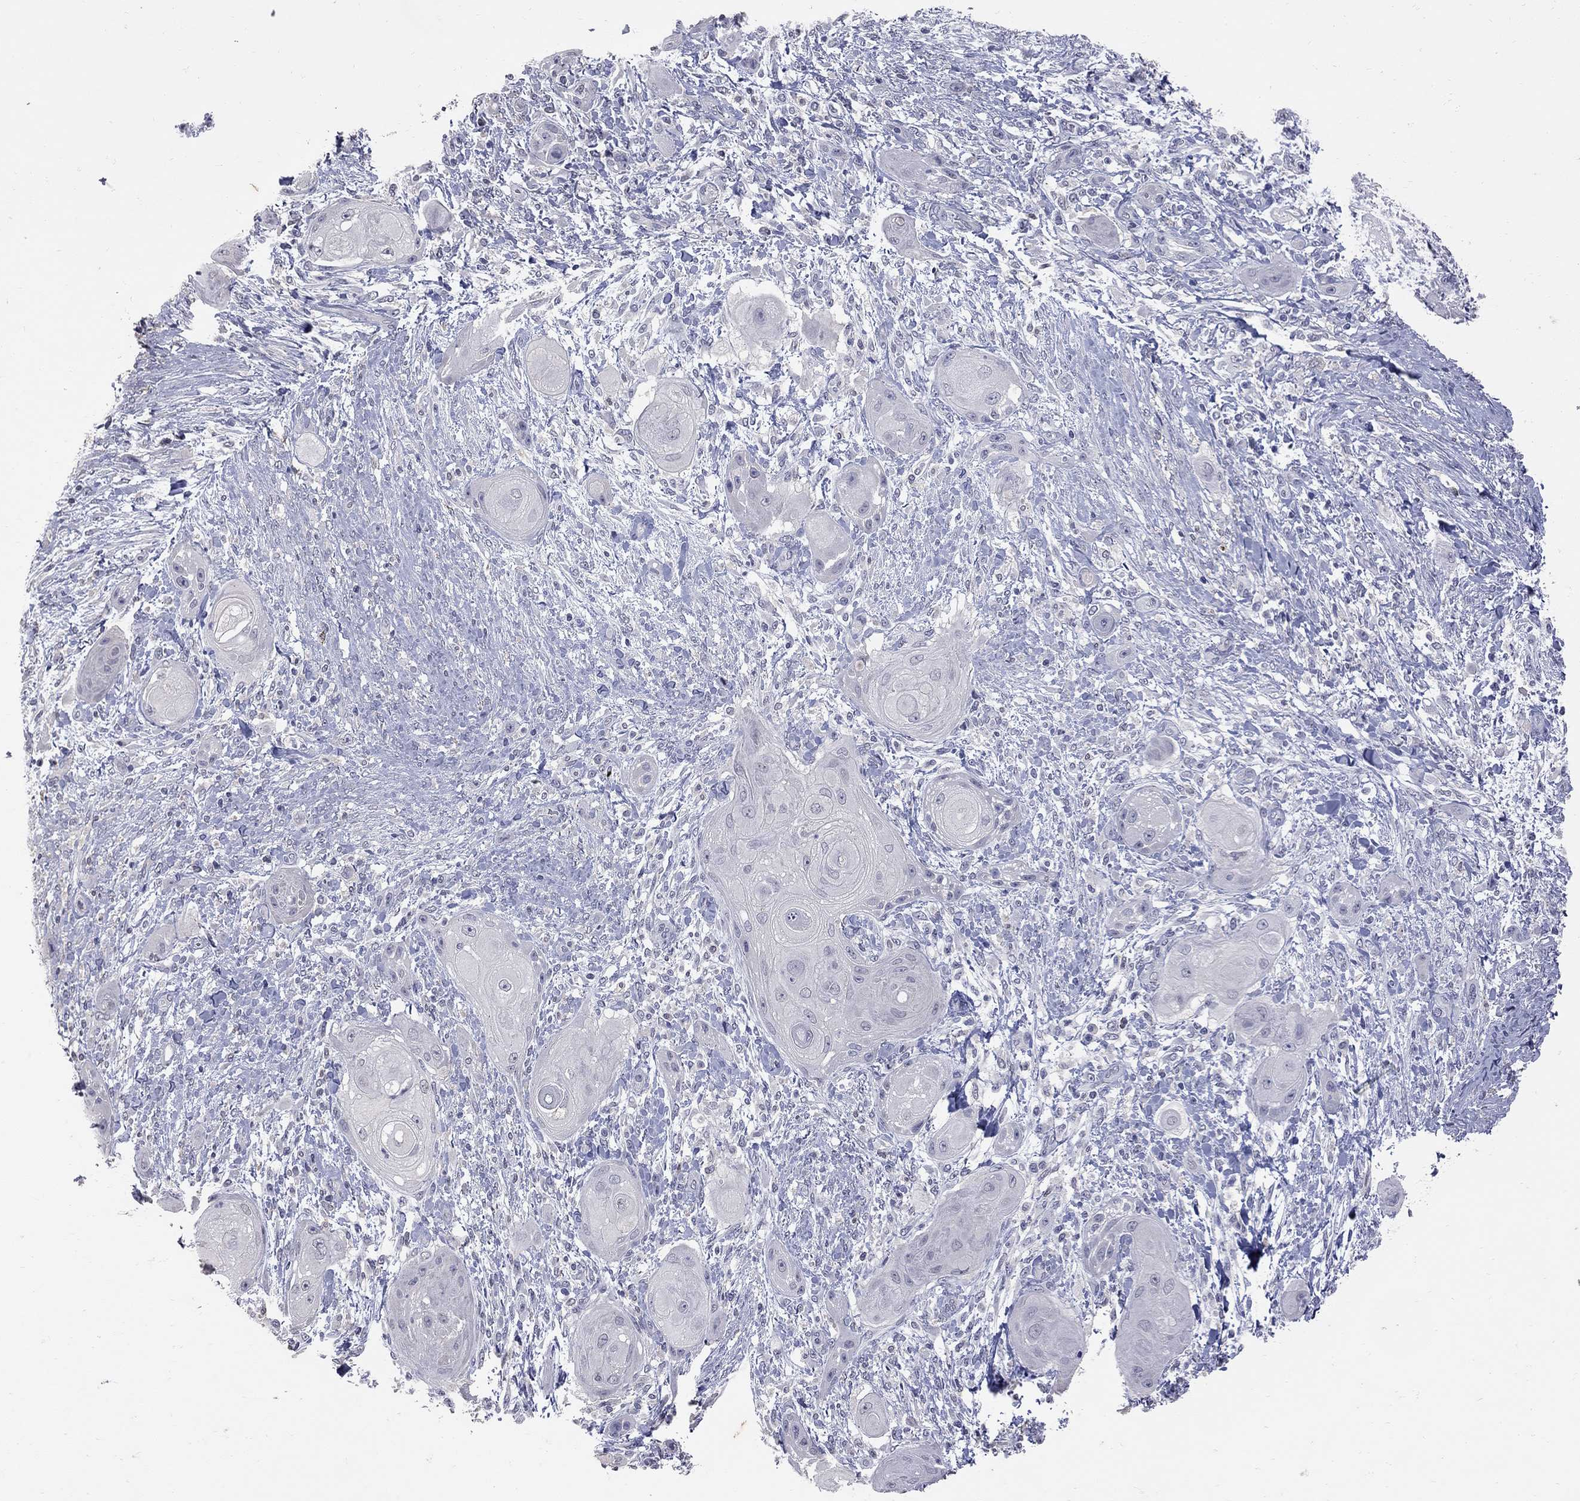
{"staining": {"intensity": "negative", "quantity": "none", "location": "none"}, "tissue": "skin cancer", "cell_type": "Tumor cells", "image_type": "cancer", "snomed": [{"axis": "morphology", "description": "Squamous cell carcinoma, NOS"}, {"axis": "topography", "description": "Skin"}], "caption": "High power microscopy micrograph of an IHC micrograph of squamous cell carcinoma (skin), revealing no significant expression in tumor cells.", "gene": "NOS2", "patient": {"sex": "male", "age": 62}}